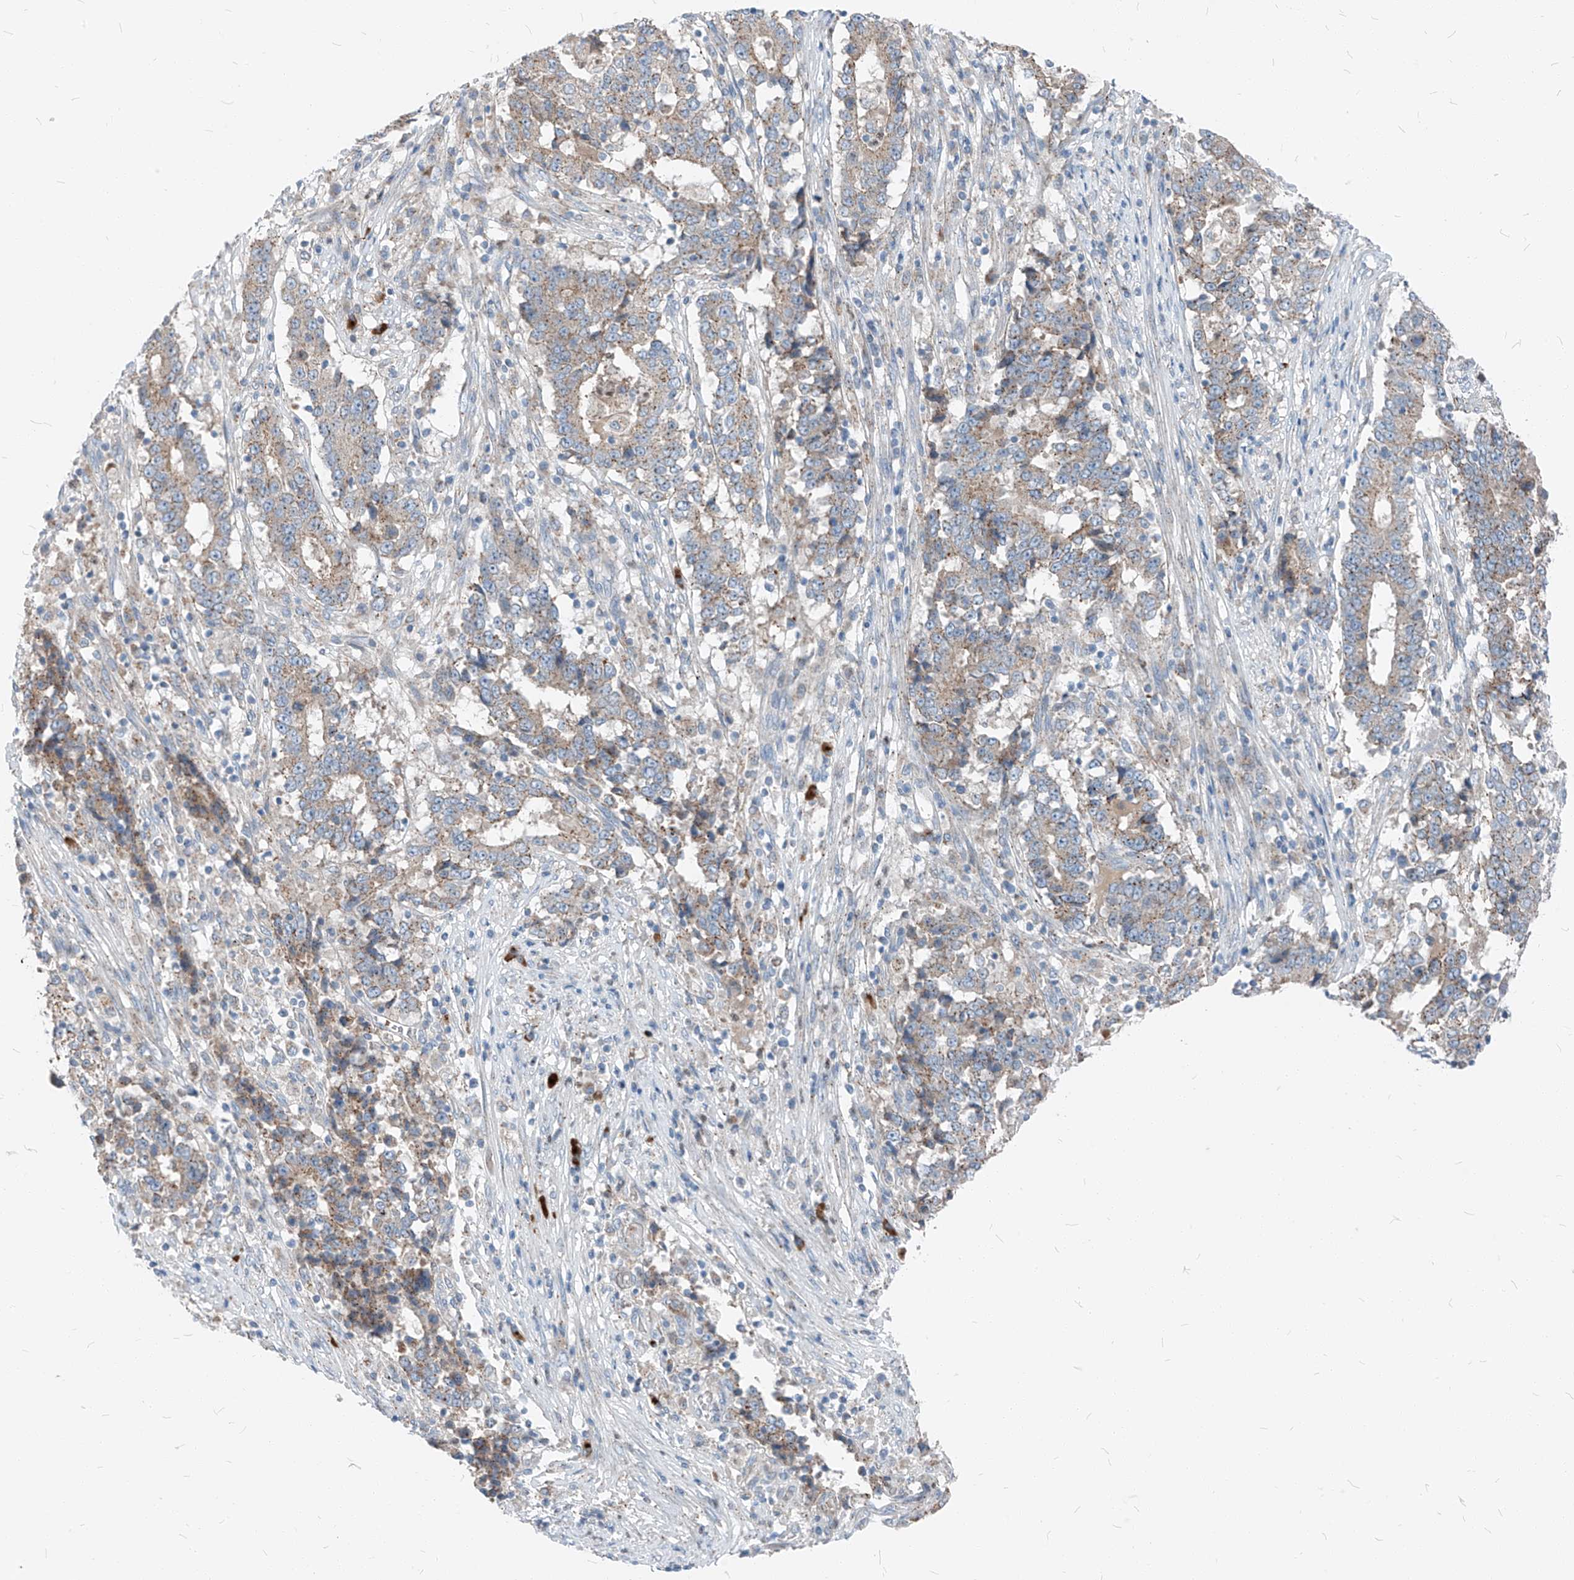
{"staining": {"intensity": "weak", "quantity": ">75%", "location": "cytoplasmic/membranous"}, "tissue": "stomach cancer", "cell_type": "Tumor cells", "image_type": "cancer", "snomed": [{"axis": "morphology", "description": "Adenocarcinoma, NOS"}, {"axis": "topography", "description": "Stomach"}], "caption": "A brown stain labels weak cytoplasmic/membranous positivity of a protein in human adenocarcinoma (stomach) tumor cells. (DAB = brown stain, brightfield microscopy at high magnification).", "gene": "CHMP2B", "patient": {"sex": "male", "age": 59}}